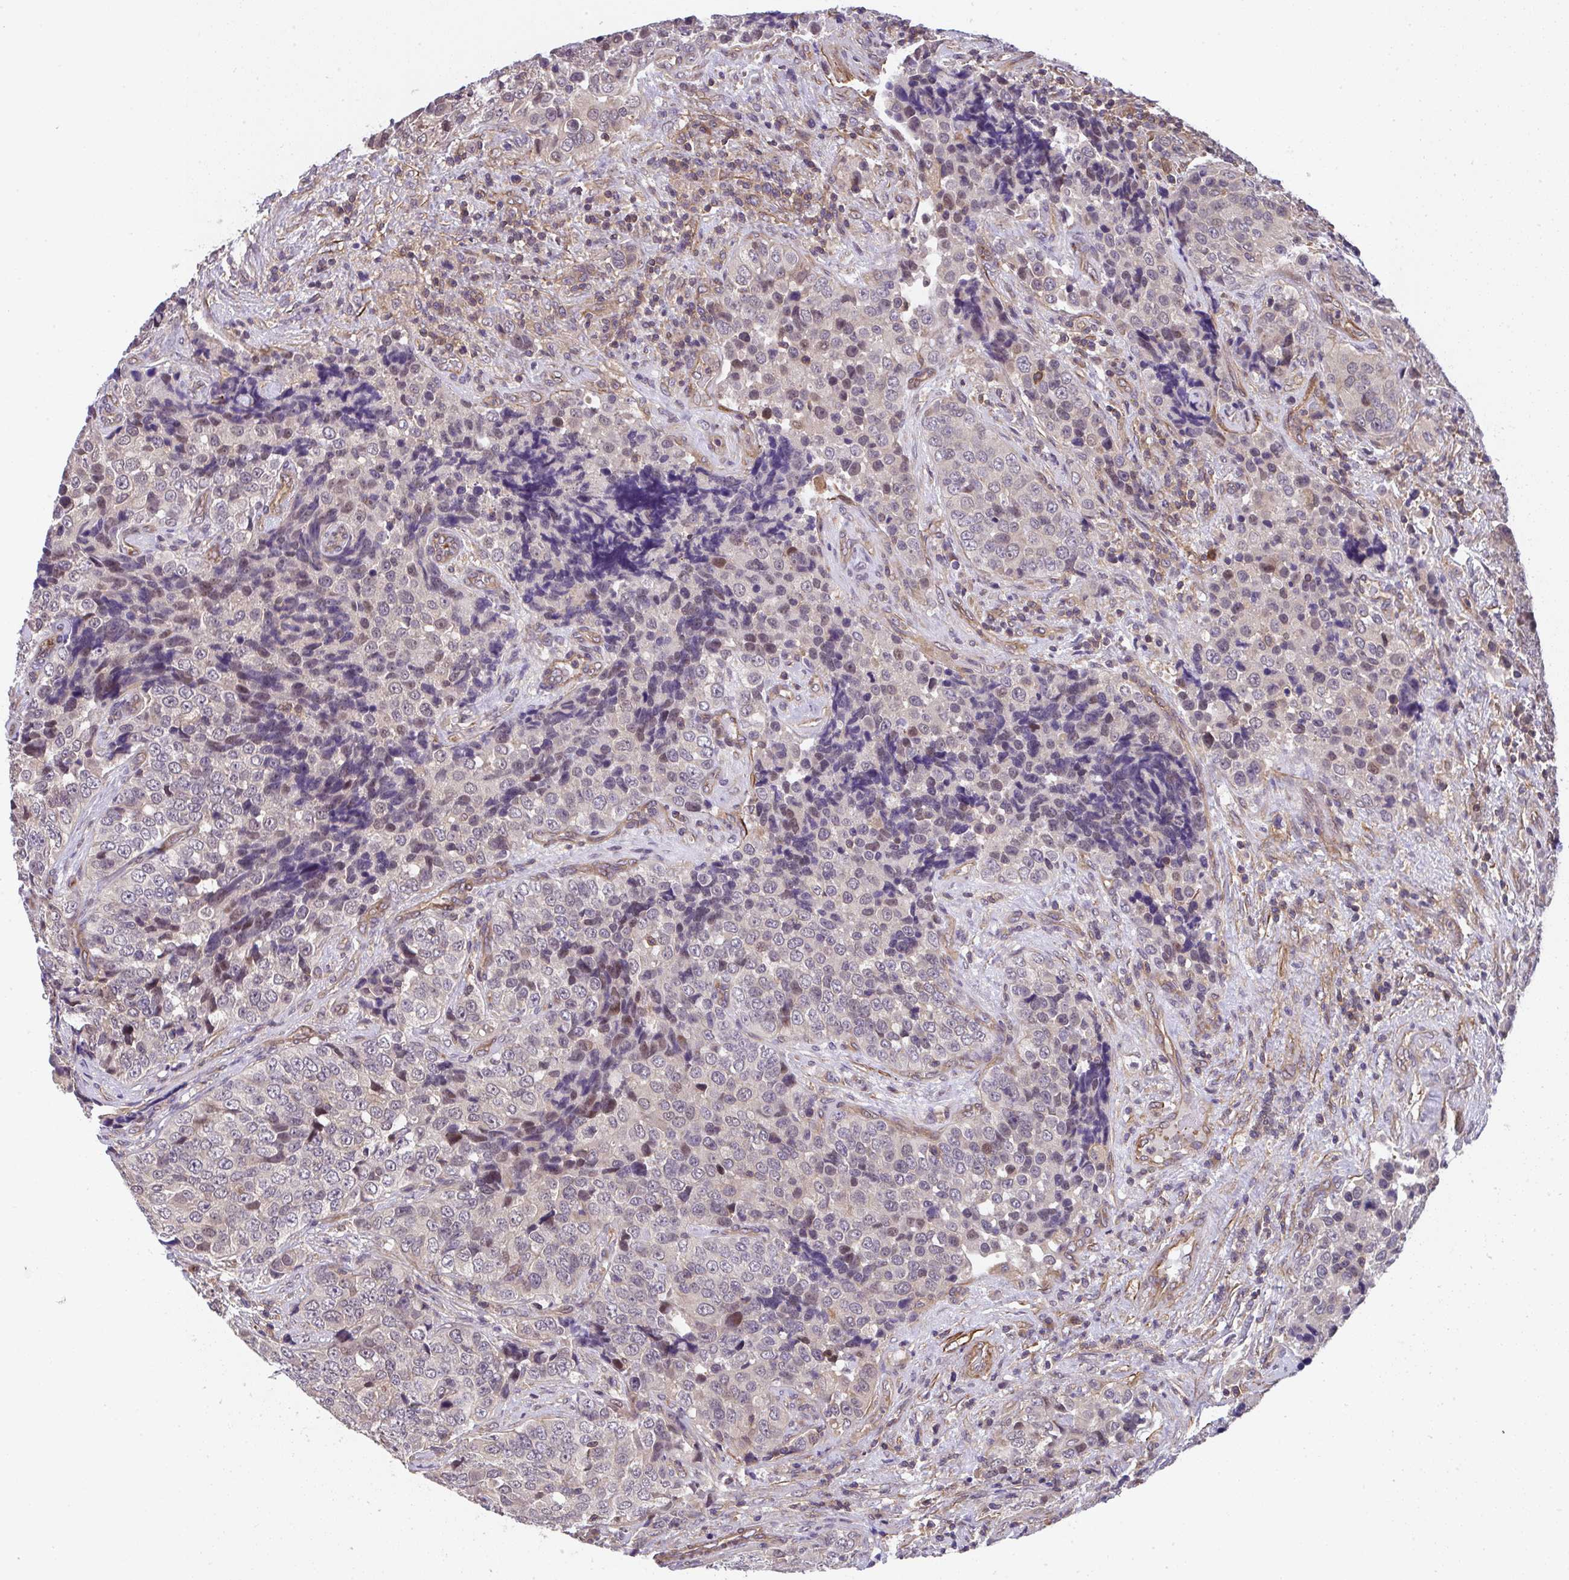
{"staining": {"intensity": "moderate", "quantity": "25%-75%", "location": "nuclear"}, "tissue": "urothelial cancer", "cell_type": "Tumor cells", "image_type": "cancer", "snomed": [{"axis": "morphology", "description": "Urothelial carcinoma, NOS"}, {"axis": "topography", "description": "Urinary bladder"}], "caption": "Tumor cells display moderate nuclear positivity in approximately 25%-75% of cells in transitional cell carcinoma. The protein of interest is stained brown, and the nuclei are stained in blue (DAB IHC with brightfield microscopy, high magnification).", "gene": "ZNF696", "patient": {"sex": "male", "age": 52}}